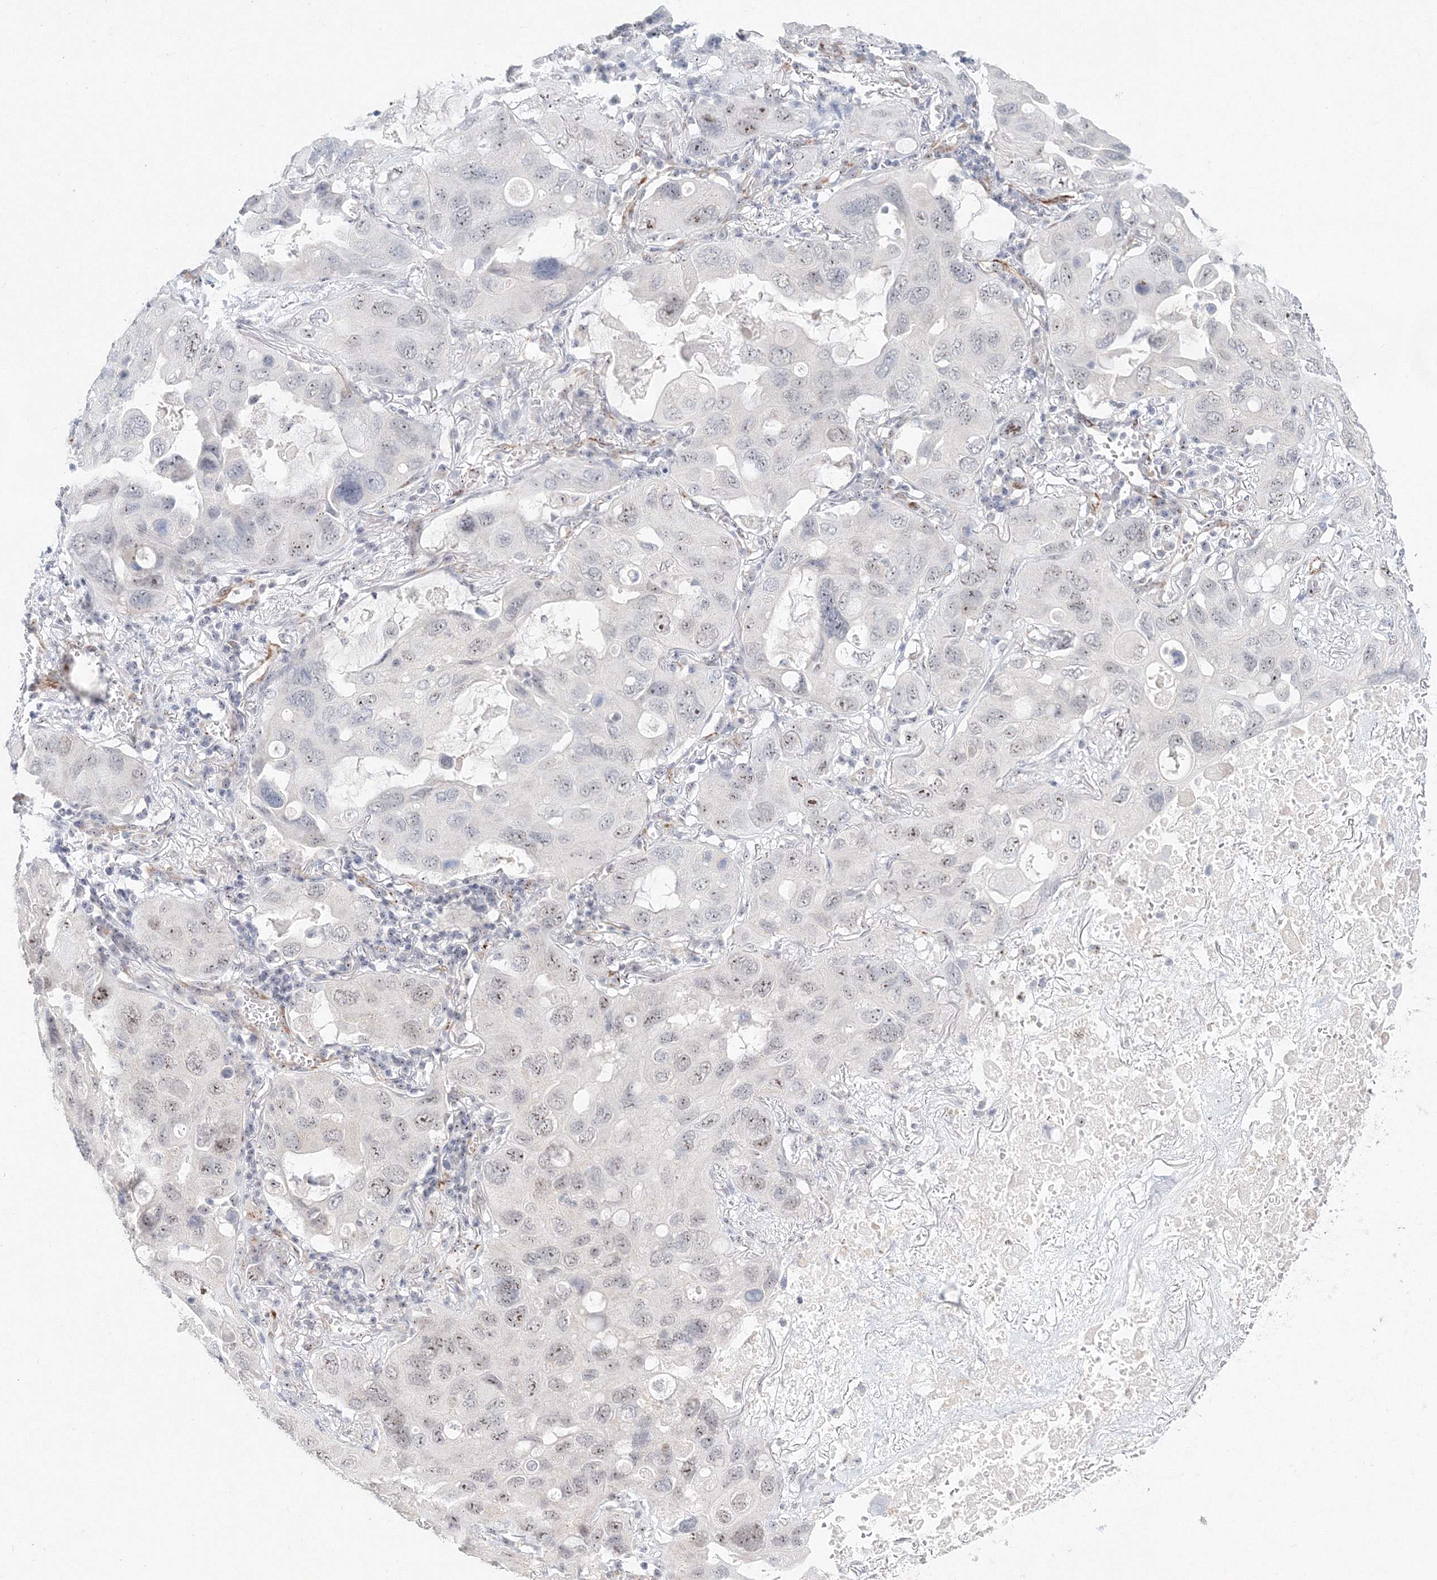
{"staining": {"intensity": "moderate", "quantity": "<25%", "location": "nuclear"}, "tissue": "lung cancer", "cell_type": "Tumor cells", "image_type": "cancer", "snomed": [{"axis": "morphology", "description": "Squamous cell carcinoma, NOS"}, {"axis": "topography", "description": "Lung"}], "caption": "A brown stain labels moderate nuclear positivity of a protein in lung cancer (squamous cell carcinoma) tumor cells. Immunohistochemistry (ihc) stains the protein of interest in brown and the nuclei are stained blue.", "gene": "SIRT7", "patient": {"sex": "female", "age": 73}}